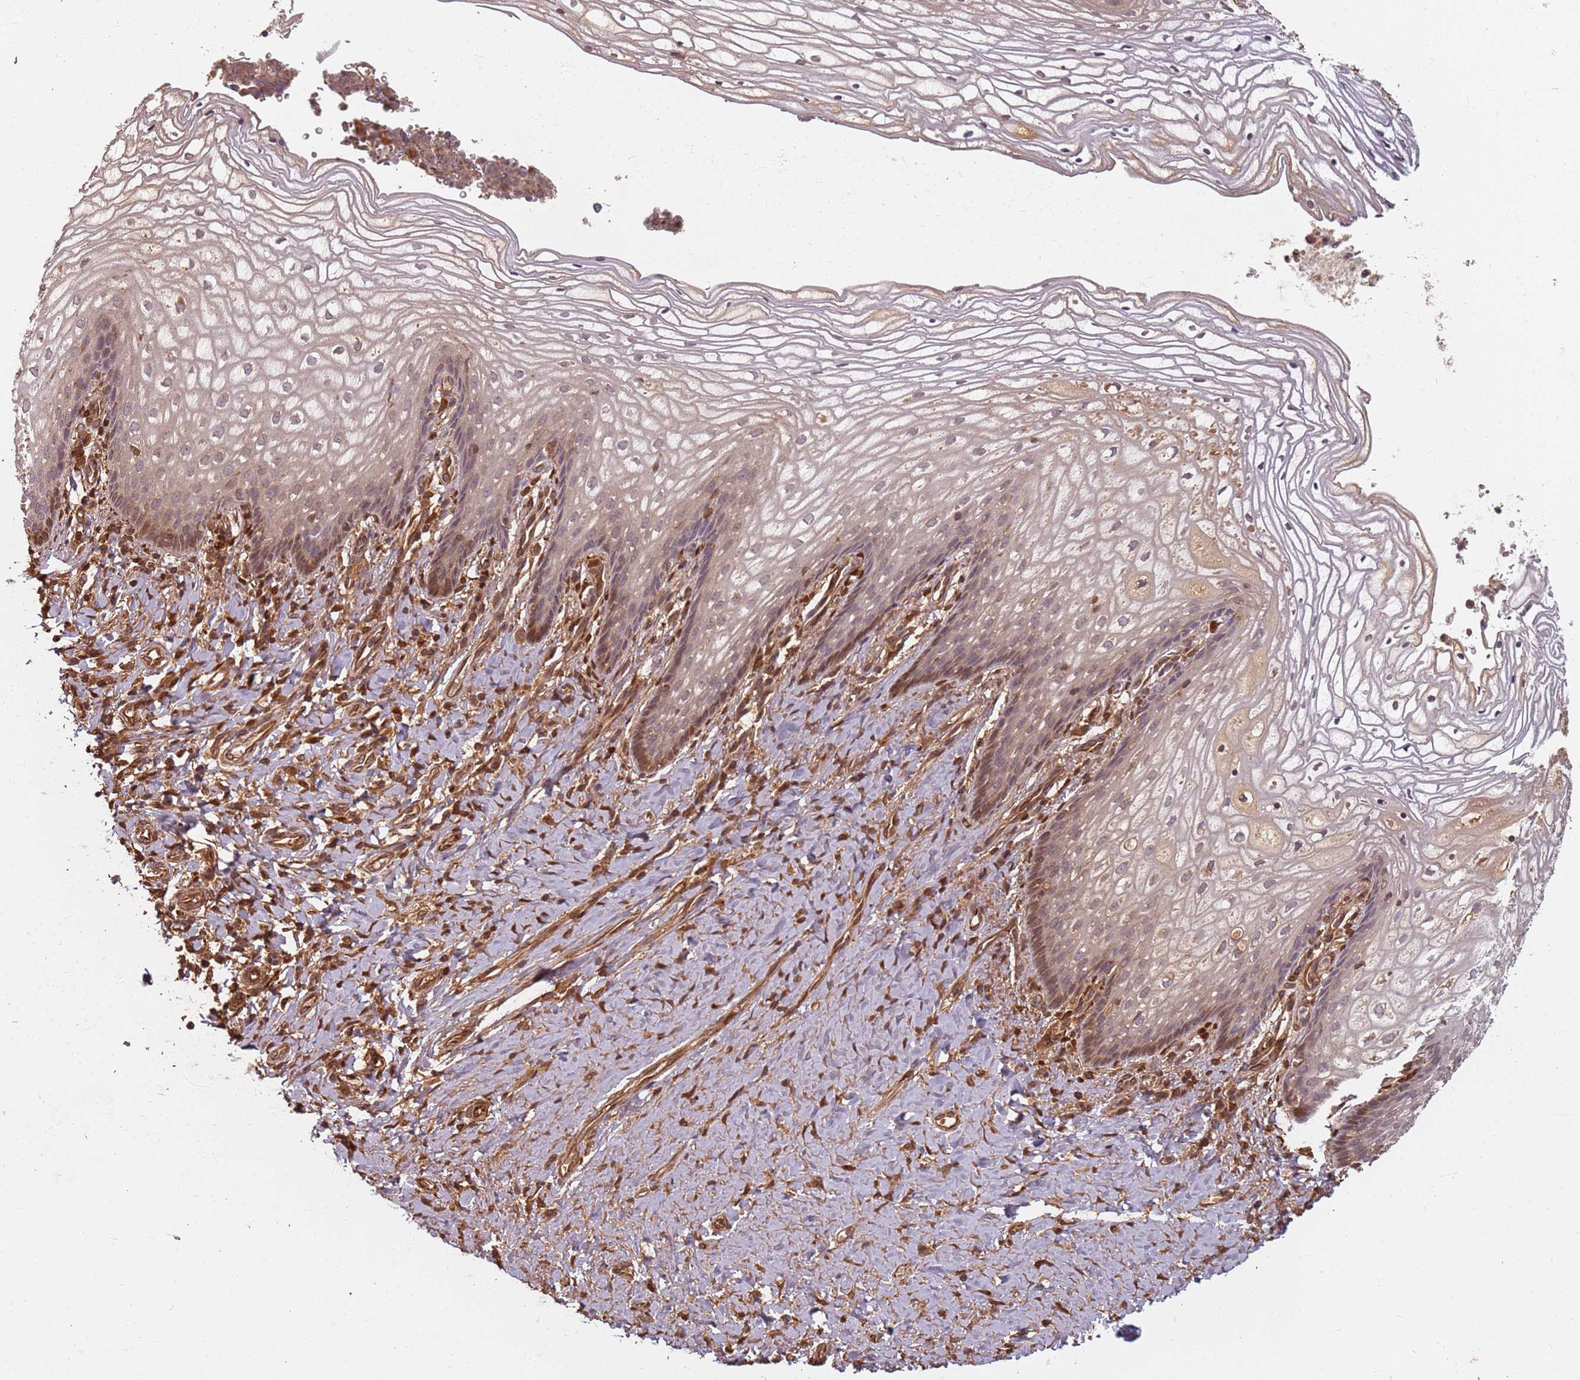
{"staining": {"intensity": "moderate", "quantity": "<25%", "location": "cytoplasmic/membranous,nuclear"}, "tissue": "vagina", "cell_type": "Squamous epithelial cells", "image_type": "normal", "snomed": [{"axis": "morphology", "description": "Normal tissue, NOS"}, {"axis": "topography", "description": "Vagina"}], "caption": "About <25% of squamous epithelial cells in normal human vagina exhibit moderate cytoplasmic/membranous,nuclear protein positivity as visualized by brown immunohistochemical staining.", "gene": "SDCCAG8", "patient": {"sex": "female", "age": 60}}